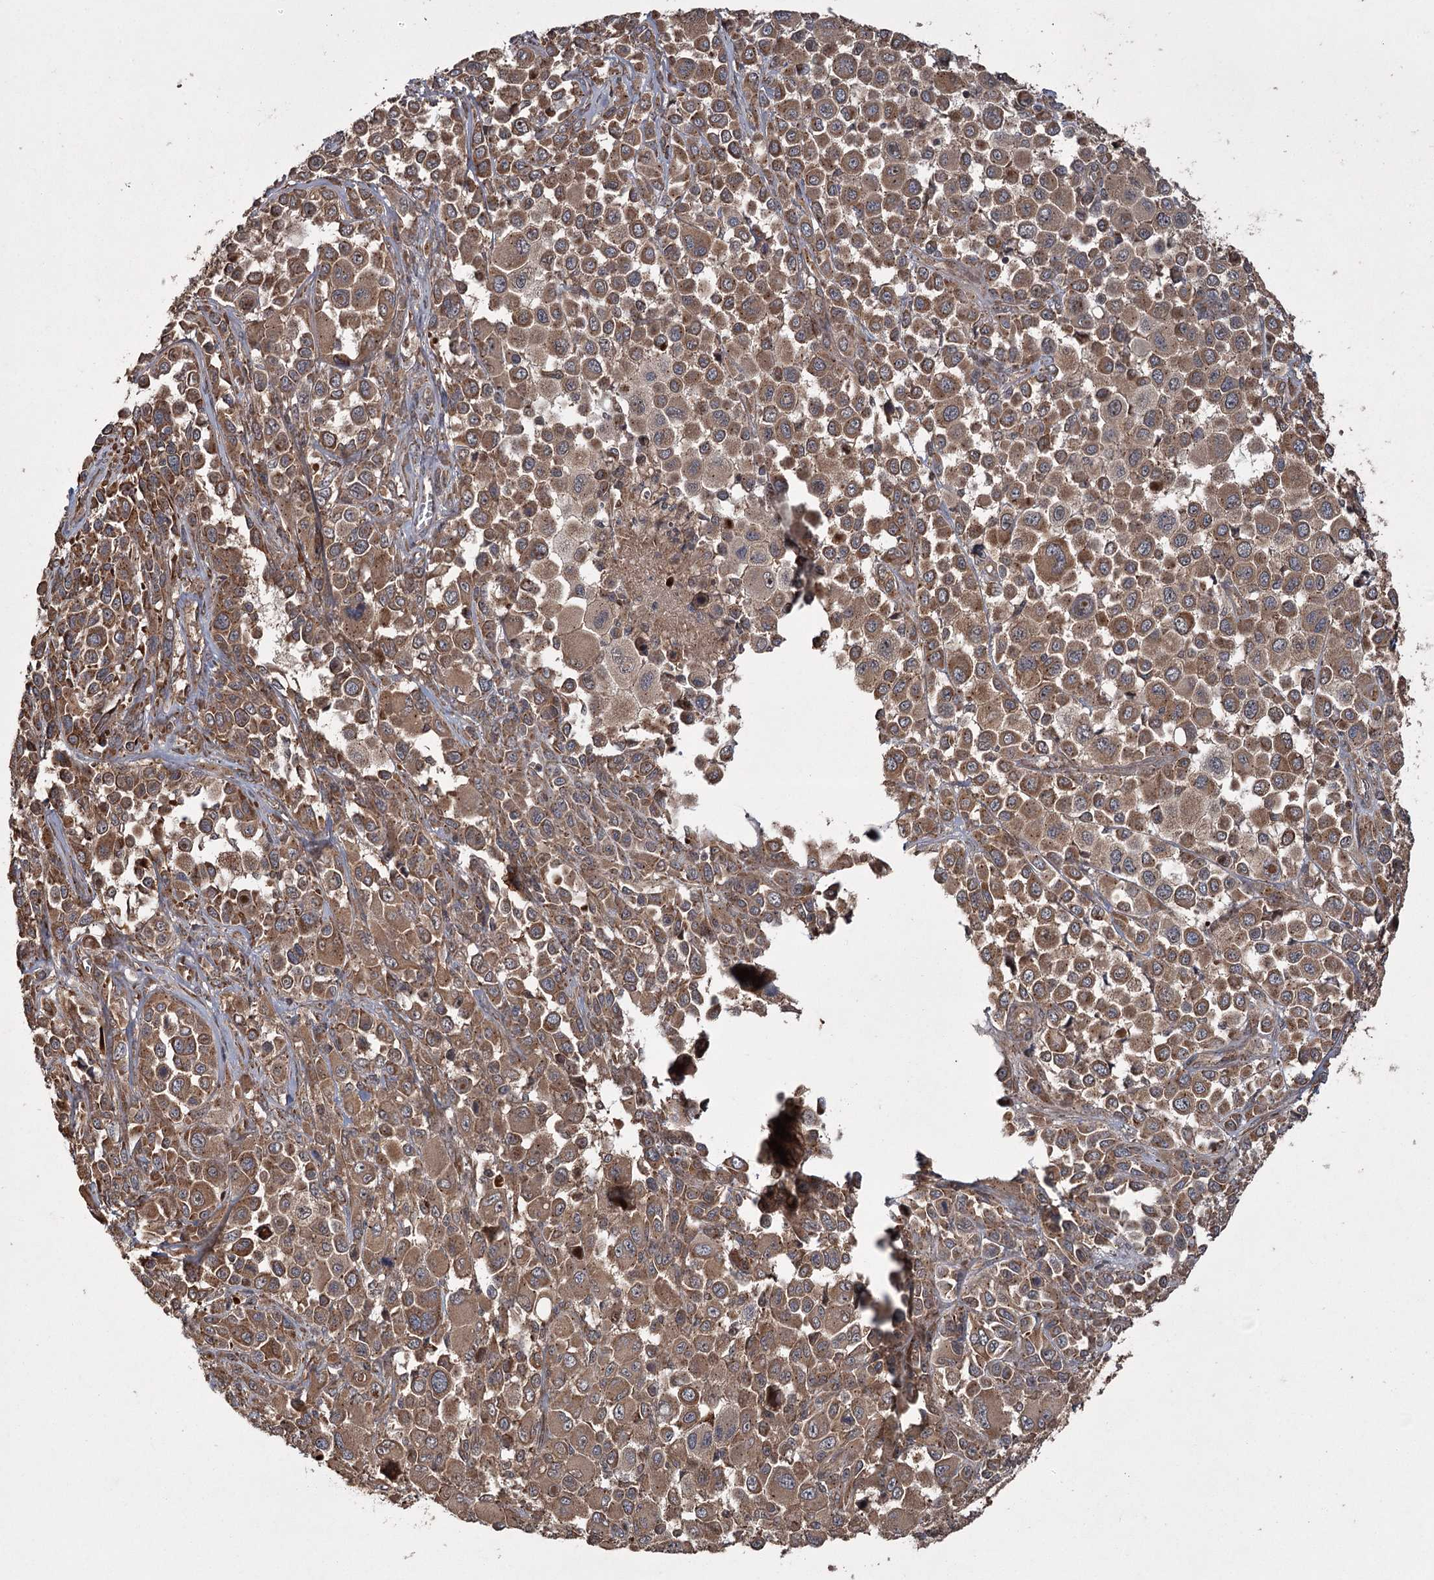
{"staining": {"intensity": "moderate", "quantity": ">75%", "location": "cytoplasmic/membranous"}, "tissue": "melanoma", "cell_type": "Tumor cells", "image_type": "cancer", "snomed": [{"axis": "morphology", "description": "Malignant melanoma, NOS"}, {"axis": "topography", "description": "Skin of trunk"}], "caption": "Malignant melanoma stained with a brown dye demonstrates moderate cytoplasmic/membranous positive staining in about >75% of tumor cells.", "gene": "RPAP3", "patient": {"sex": "male", "age": 71}}